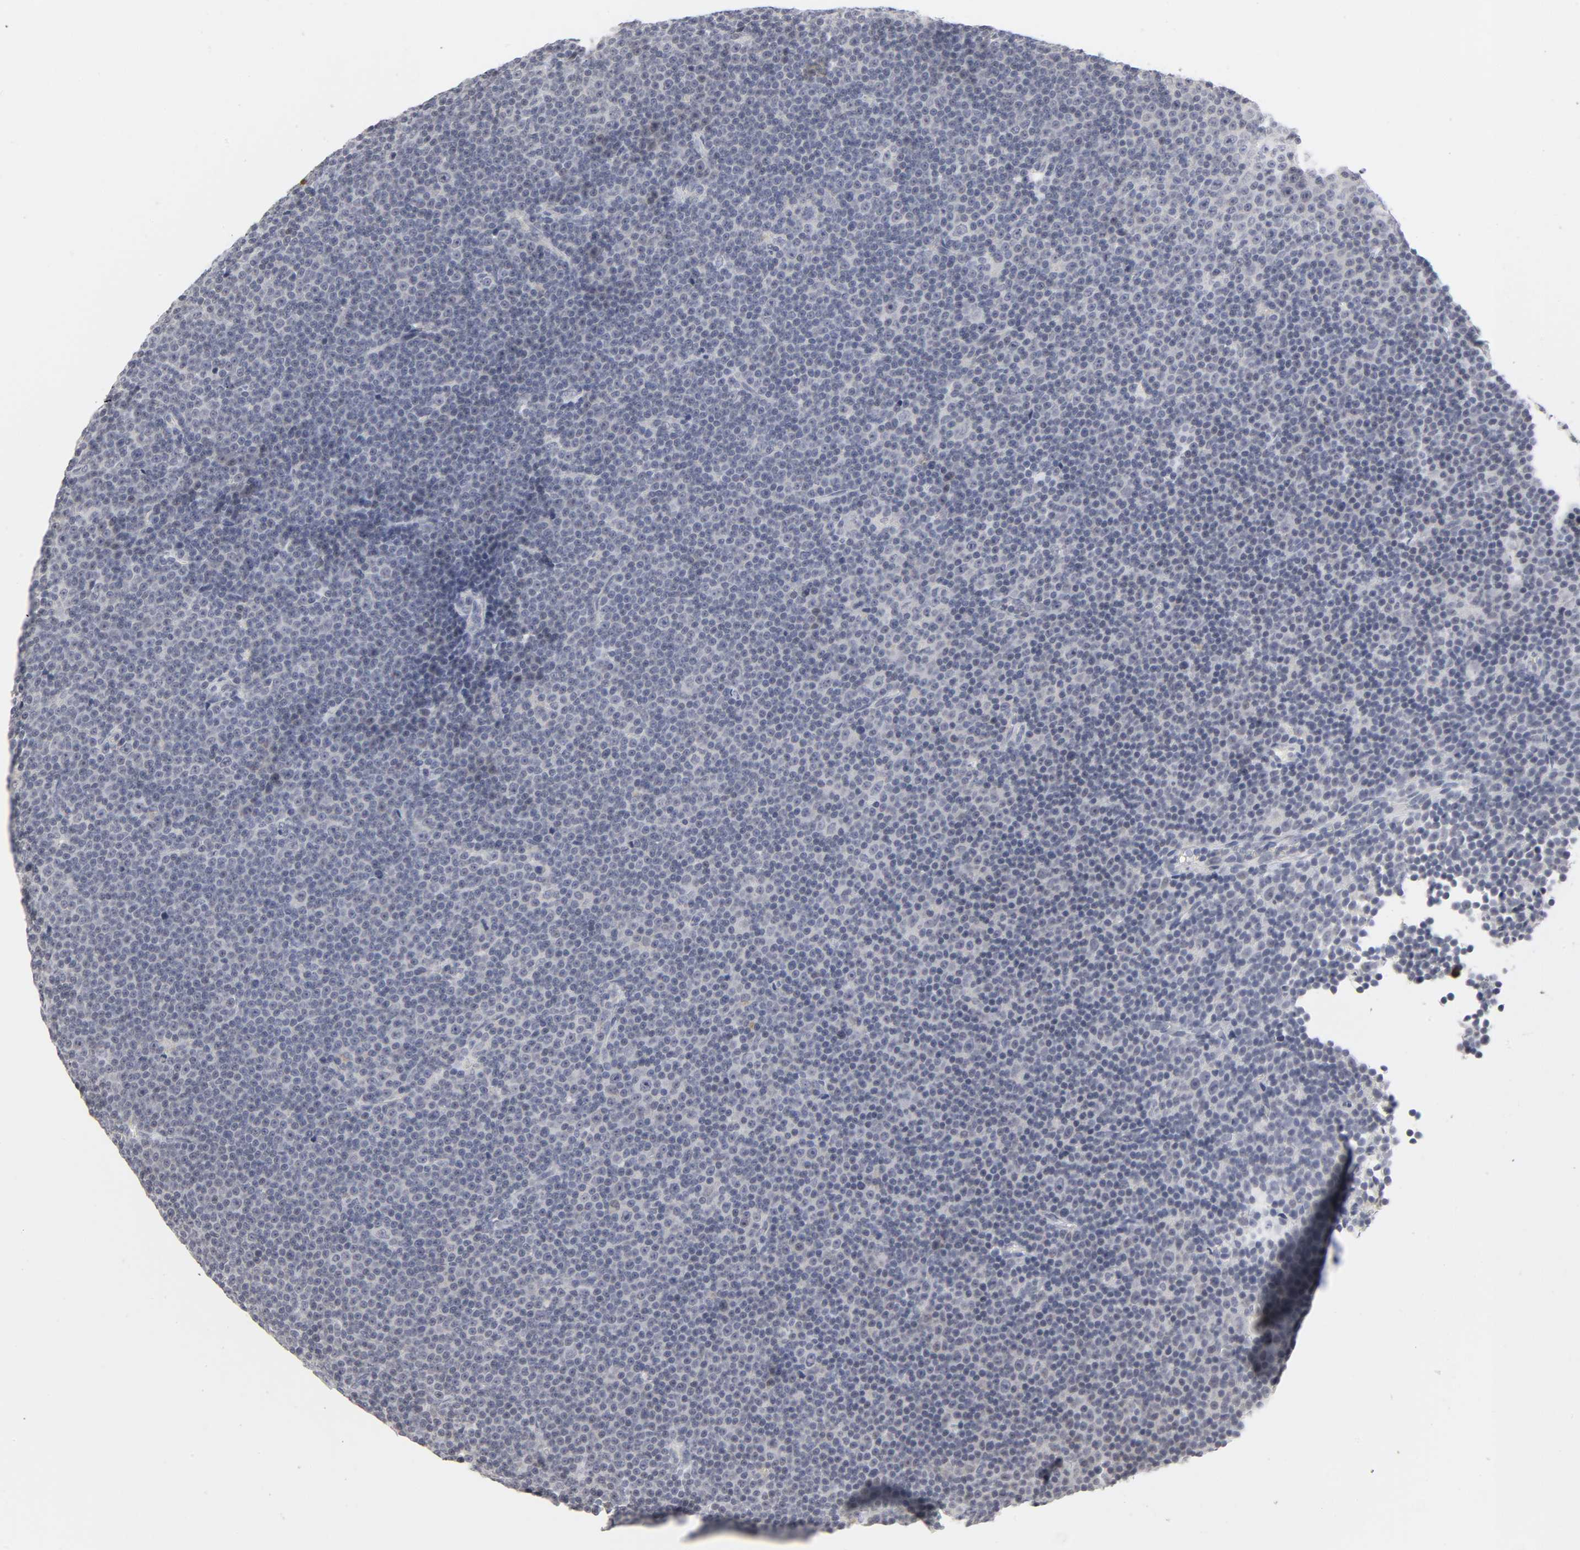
{"staining": {"intensity": "negative", "quantity": "none", "location": "none"}, "tissue": "lymphoma", "cell_type": "Tumor cells", "image_type": "cancer", "snomed": [{"axis": "morphology", "description": "Malignant lymphoma, non-Hodgkin's type, Low grade"}, {"axis": "topography", "description": "Lymph node"}], "caption": "This is an IHC photomicrograph of human low-grade malignant lymphoma, non-Hodgkin's type. There is no staining in tumor cells.", "gene": "TCAP", "patient": {"sex": "female", "age": 67}}